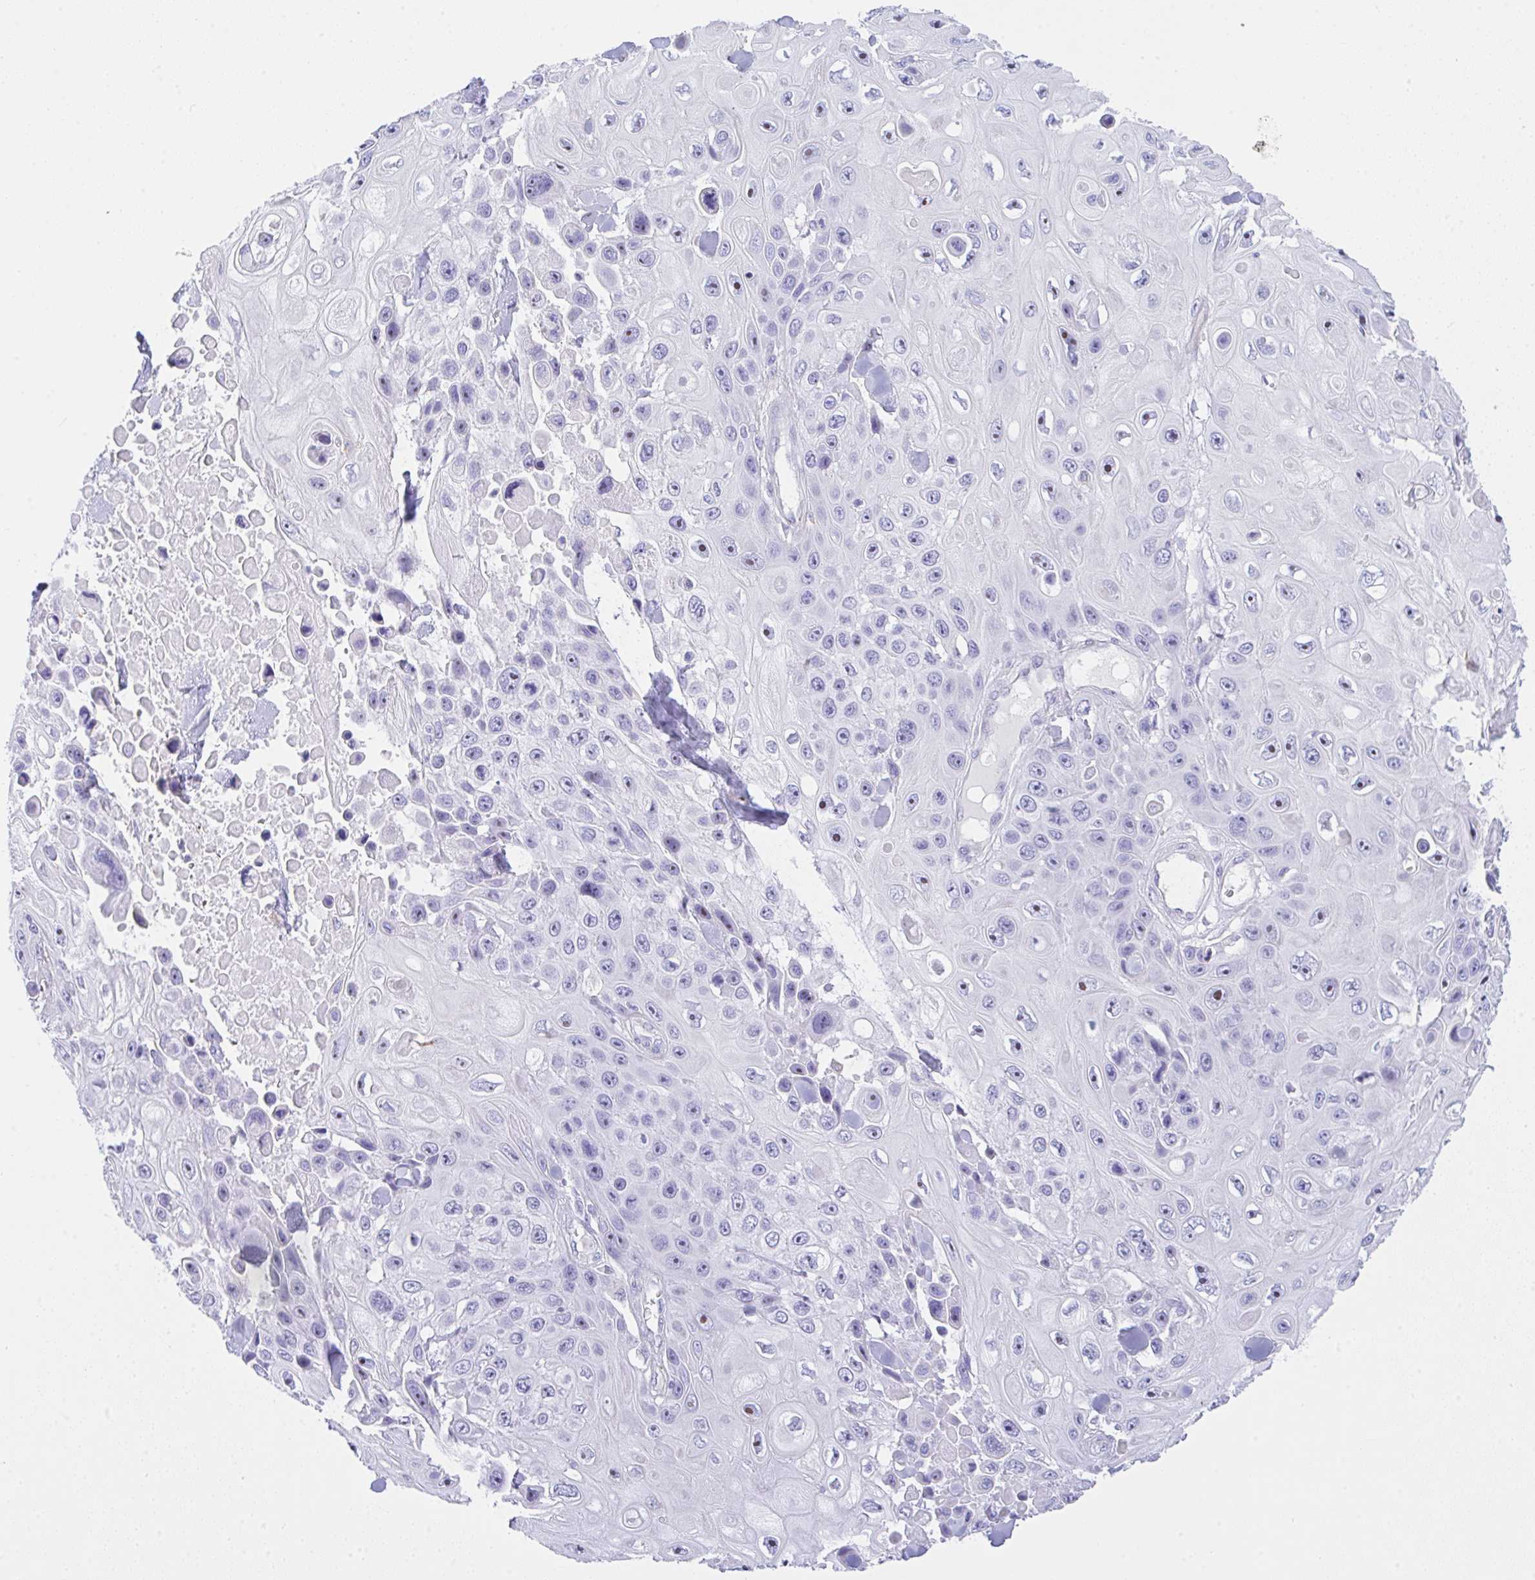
{"staining": {"intensity": "negative", "quantity": "none", "location": "none"}, "tissue": "skin cancer", "cell_type": "Tumor cells", "image_type": "cancer", "snomed": [{"axis": "morphology", "description": "Squamous cell carcinoma, NOS"}, {"axis": "topography", "description": "Skin"}], "caption": "This is a photomicrograph of immunohistochemistry (IHC) staining of squamous cell carcinoma (skin), which shows no positivity in tumor cells.", "gene": "NDUFAF8", "patient": {"sex": "male", "age": 82}}